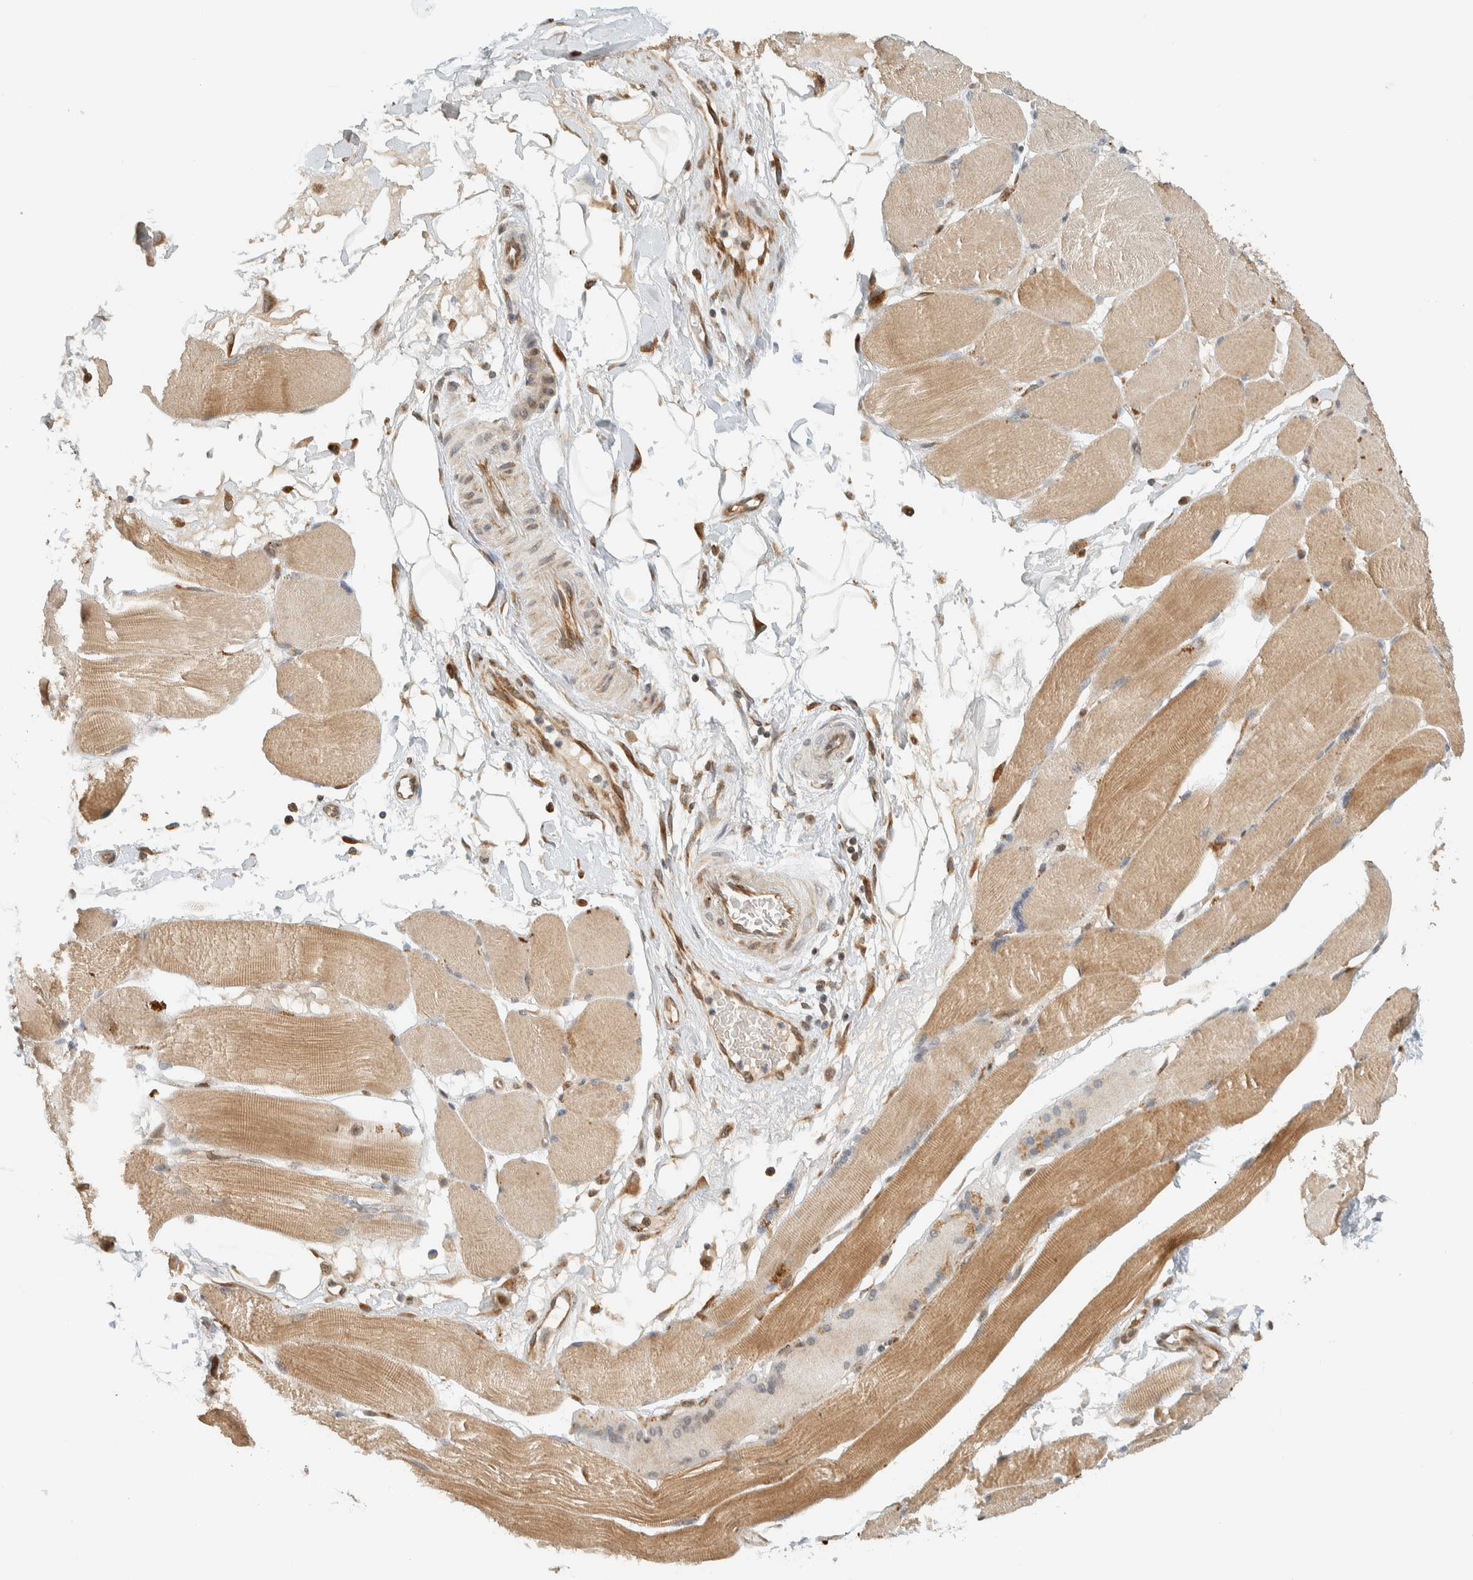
{"staining": {"intensity": "moderate", "quantity": ">75%", "location": "cytoplasmic/membranous"}, "tissue": "skeletal muscle", "cell_type": "Myocytes", "image_type": "normal", "snomed": [{"axis": "morphology", "description": "Normal tissue, NOS"}, {"axis": "topography", "description": "Skin"}, {"axis": "topography", "description": "Skeletal muscle"}], "caption": "Moderate cytoplasmic/membranous expression is seen in approximately >75% of myocytes in normal skeletal muscle.", "gene": "ITPRID1", "patient": {"sex": "male", "age": 83}}